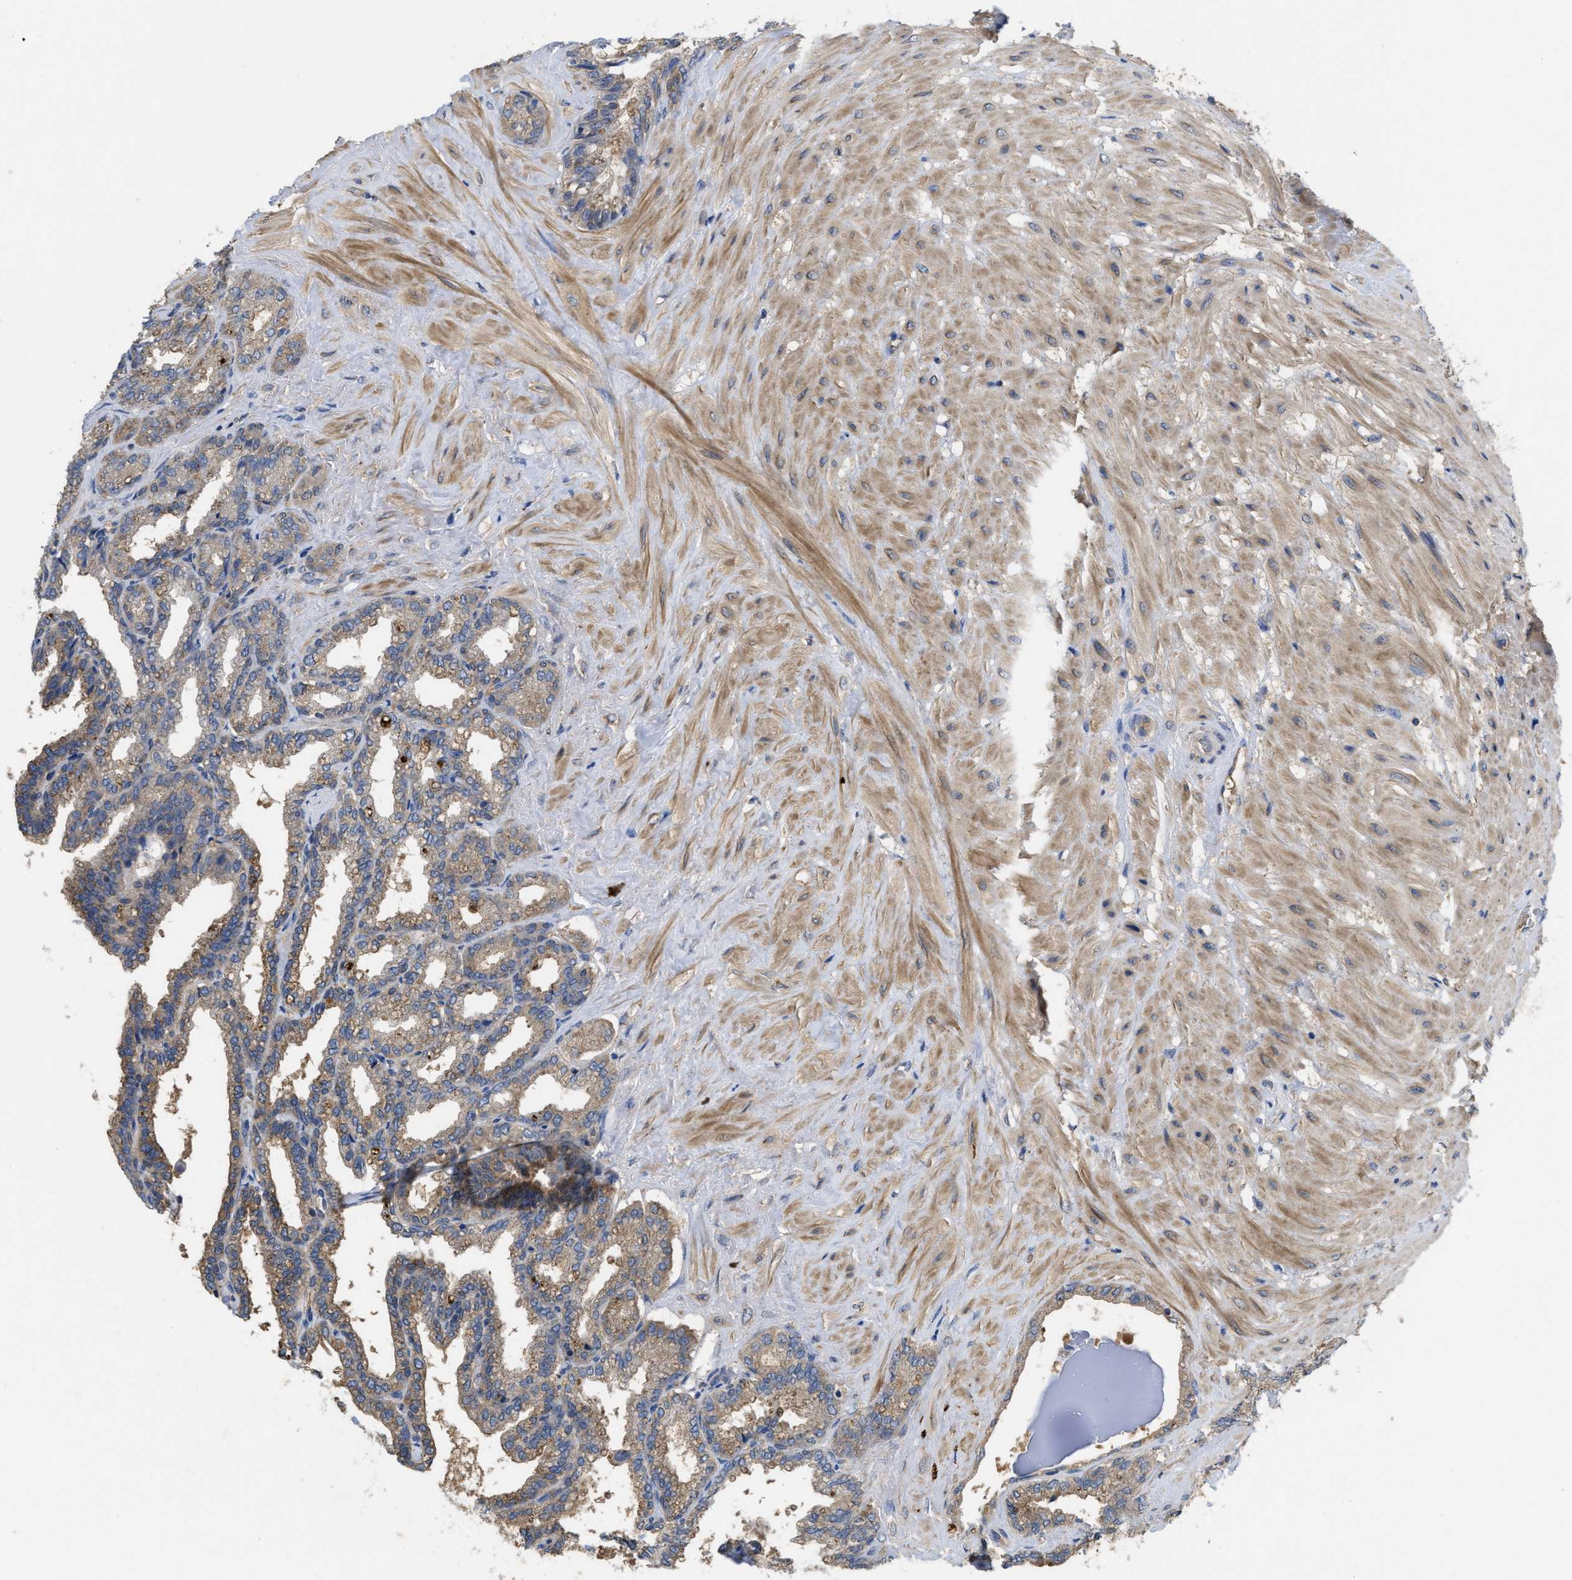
{"staining": {"intensity": "weak", "quantity": "25%-75%", "location": "cytoplasmic/membranous"}, "tissue": "seminal vesicle", "cell_type": "Glandular cells", "image_type": "normal", "snomed": [{"axis": "morphology", "description": "Normal tissue, NOS"}, {"axis": "topography", "description": "Seminal veicle"}], "caption": "Immunohistochemistry (IHC) micrograph of benign human seminal vesicle stained for a protein (brown), which exhibits low levels of weak cytoplasmic/membranous expression in about 25%-75% of glandular cells.", "gene": "RNF216", "patient": {"sex": "male", "age": 46}}